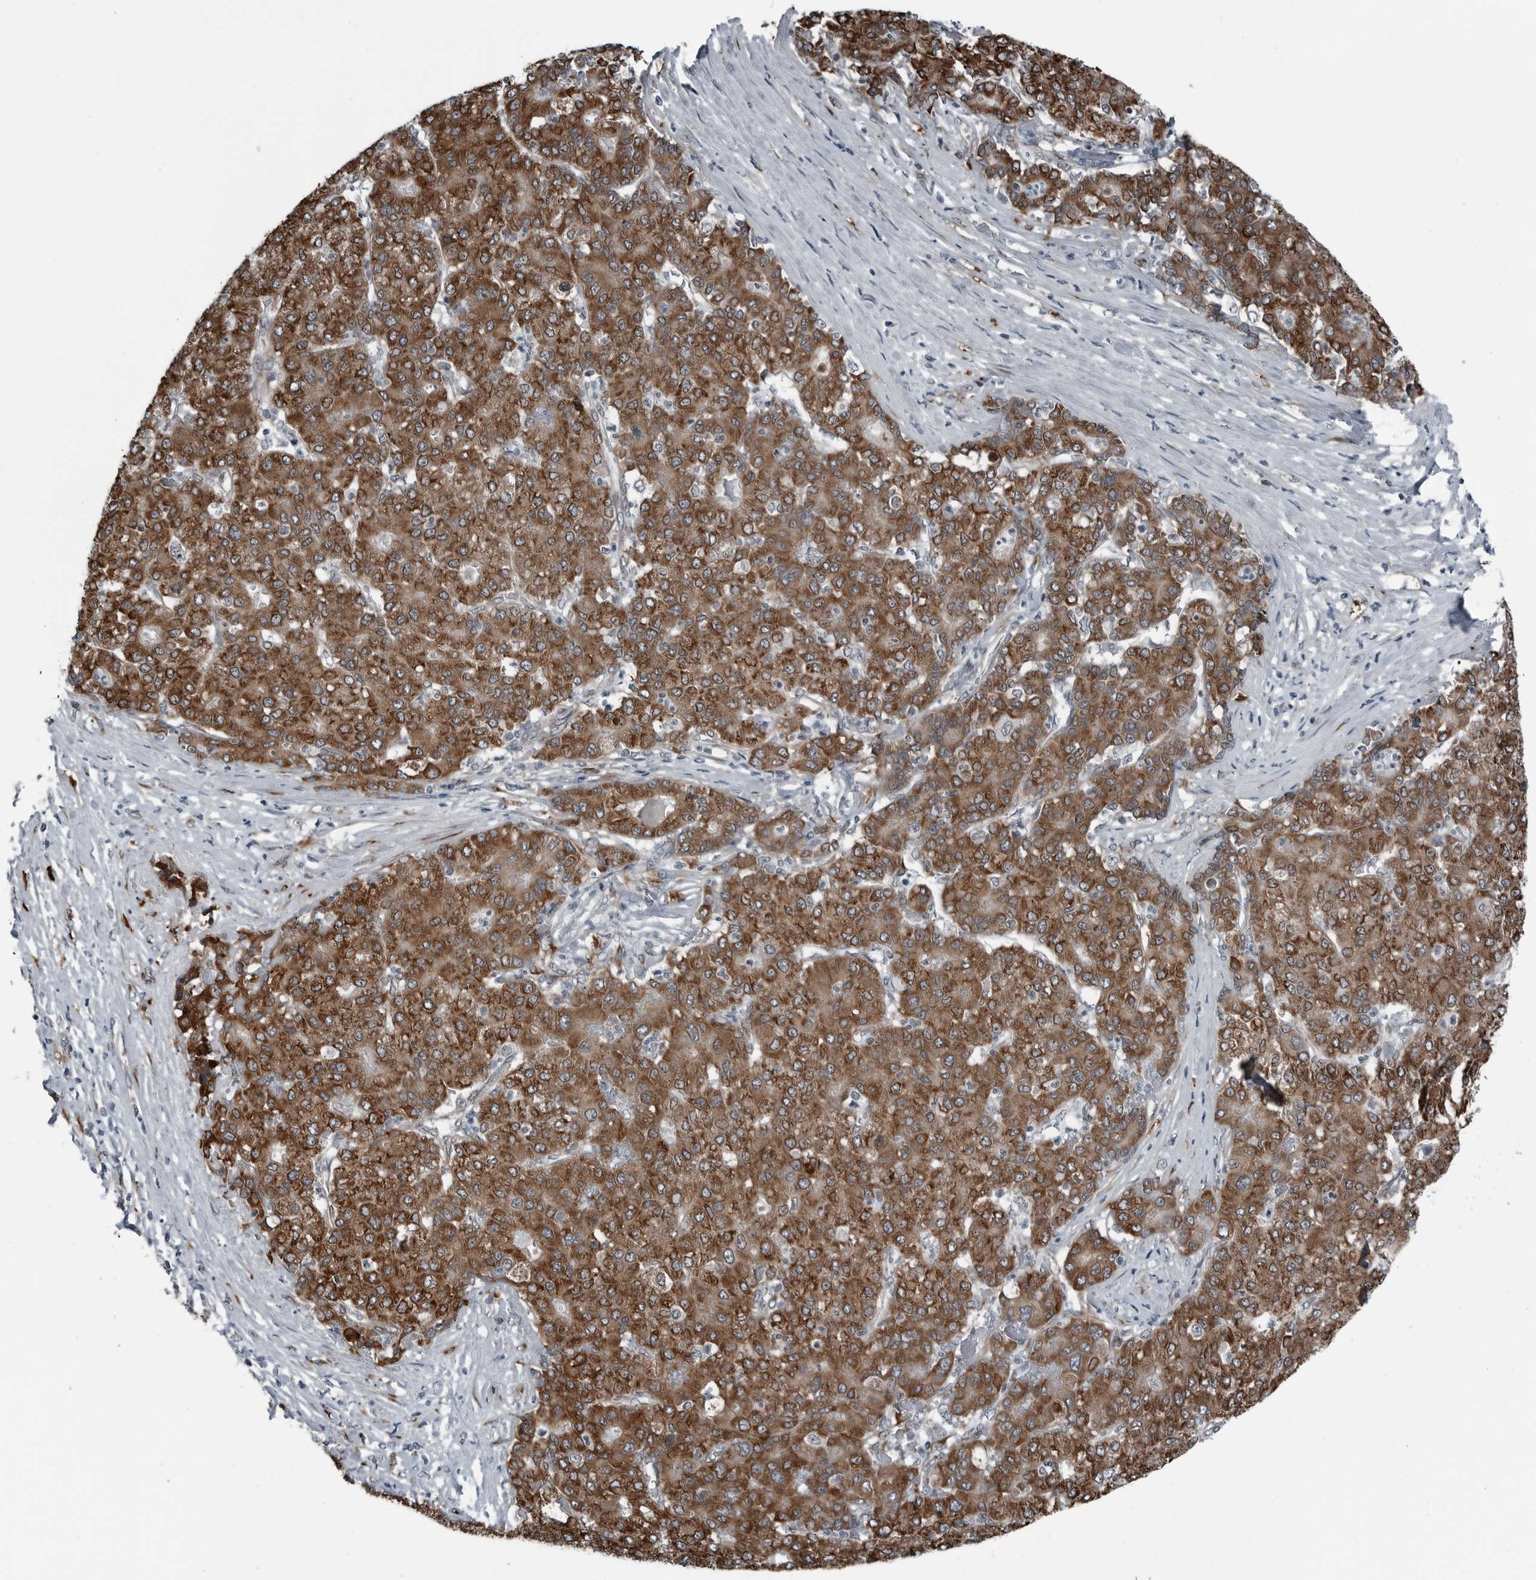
{"staining": {"intensity": "strong", "quantity": ">75%", "location": "cytoplasmic/membranous"}, "tissue": "liver cancer", "cell_type": "Tumor cells", "image_type": "cancer", "snomed": [{"axis": "morphology", "description": "Carcinoma, Hepatocellular, NOS"}, {"axis": "topography", "description": "Liver"}], "caption": "Hepatocellular carcinoma (liver) stained with immunohistochemistry demonstrates strong cytoplasmic/membranous staining in about >75% of tumor cells.", "gene": "CEP85", "patient": {"sex": "male", "age": 65}}